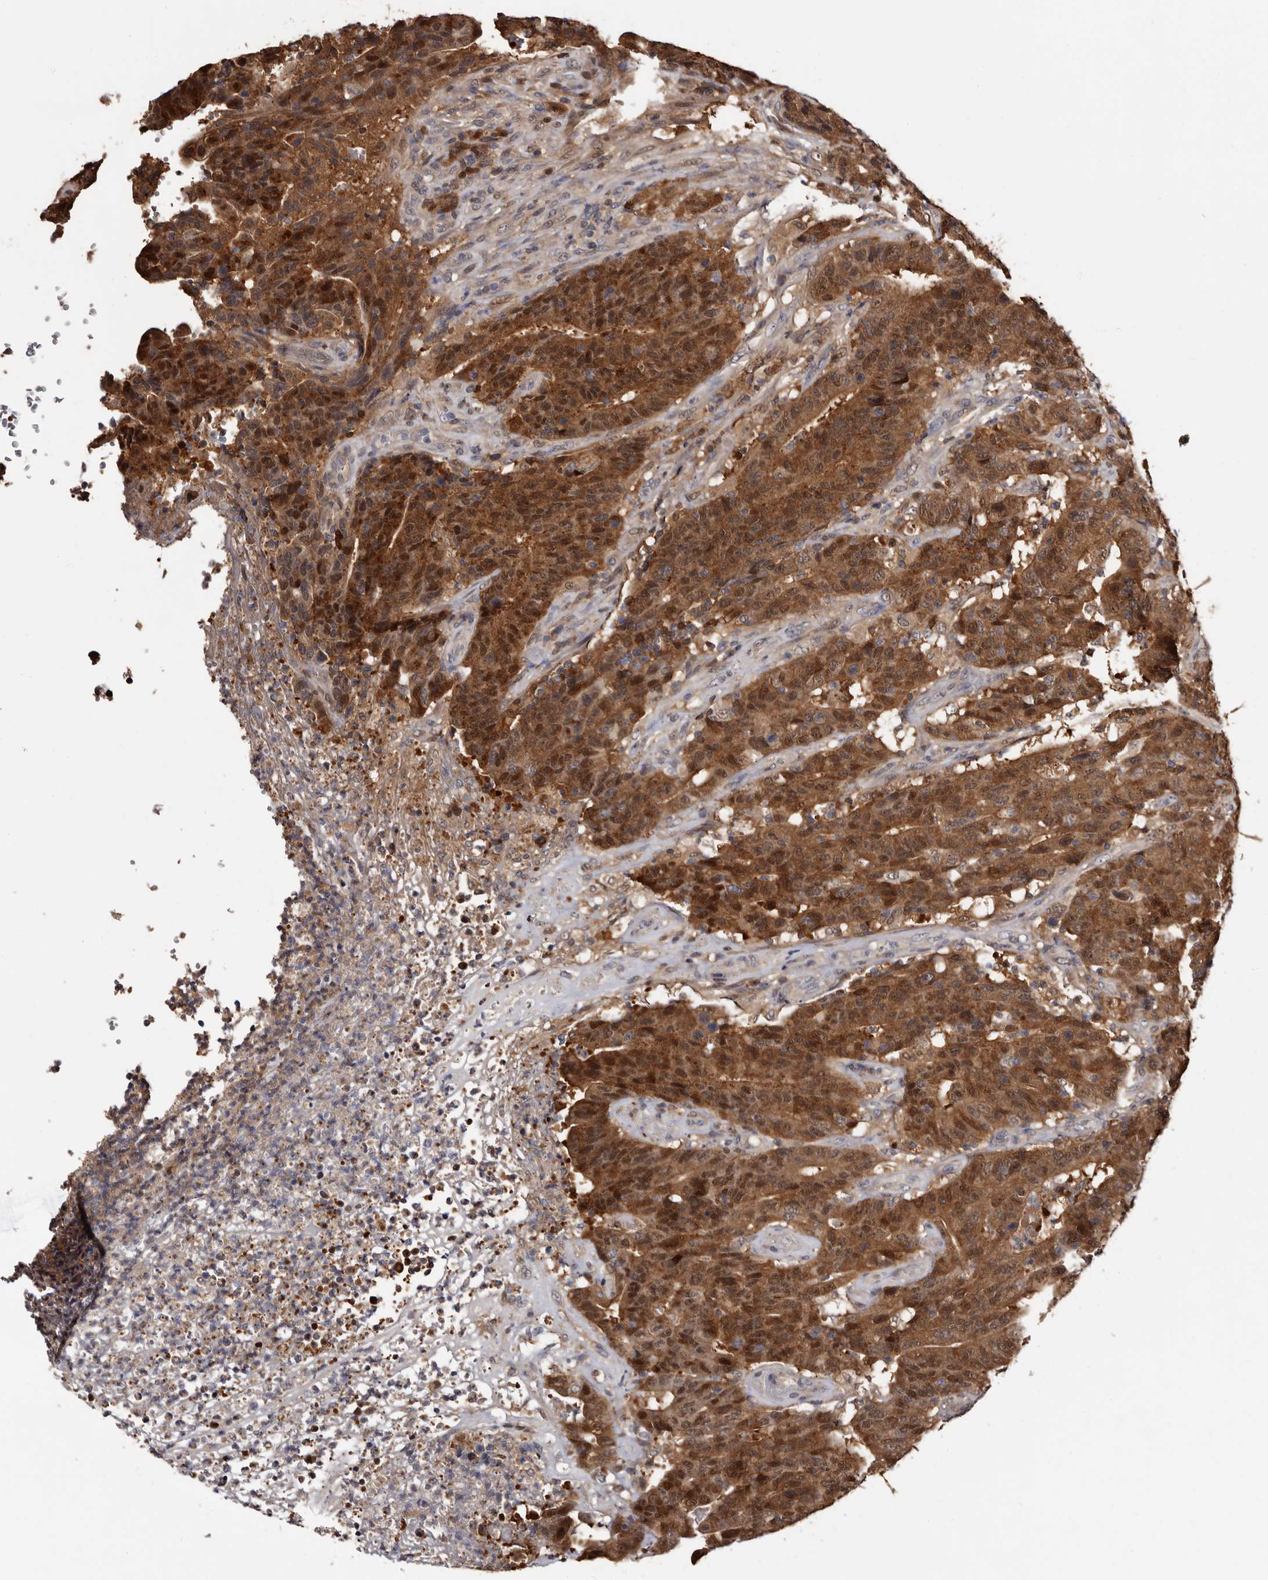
{"staining": {"intensity": "strong", "quantity": ">75%", "location": "cytoplasmic/membranous,nuclear"}, "tissue": "colorectal cancer", "cell_type": "Tumor cells", "image_type": "cancer", "snomed": [{"axis": "morphology", "description": "Normal tissue, NOS"}, {"axis": "morphology", "description": "Adenocarcinoma, NOS"}, {"axis": "topography", "description": "Colon"}], "caption": "Immunohistochemistry (IHC) (DAB (3,3'-diaminobenzidine)) staining of human colorectal adenocarcinoma reveals strong cytoplasmic/membranous and nuclear protein staining in approximately >75% of tumor cells.", "gene": "DNPH1", "patient": {"sex": "female", "age": 75}}